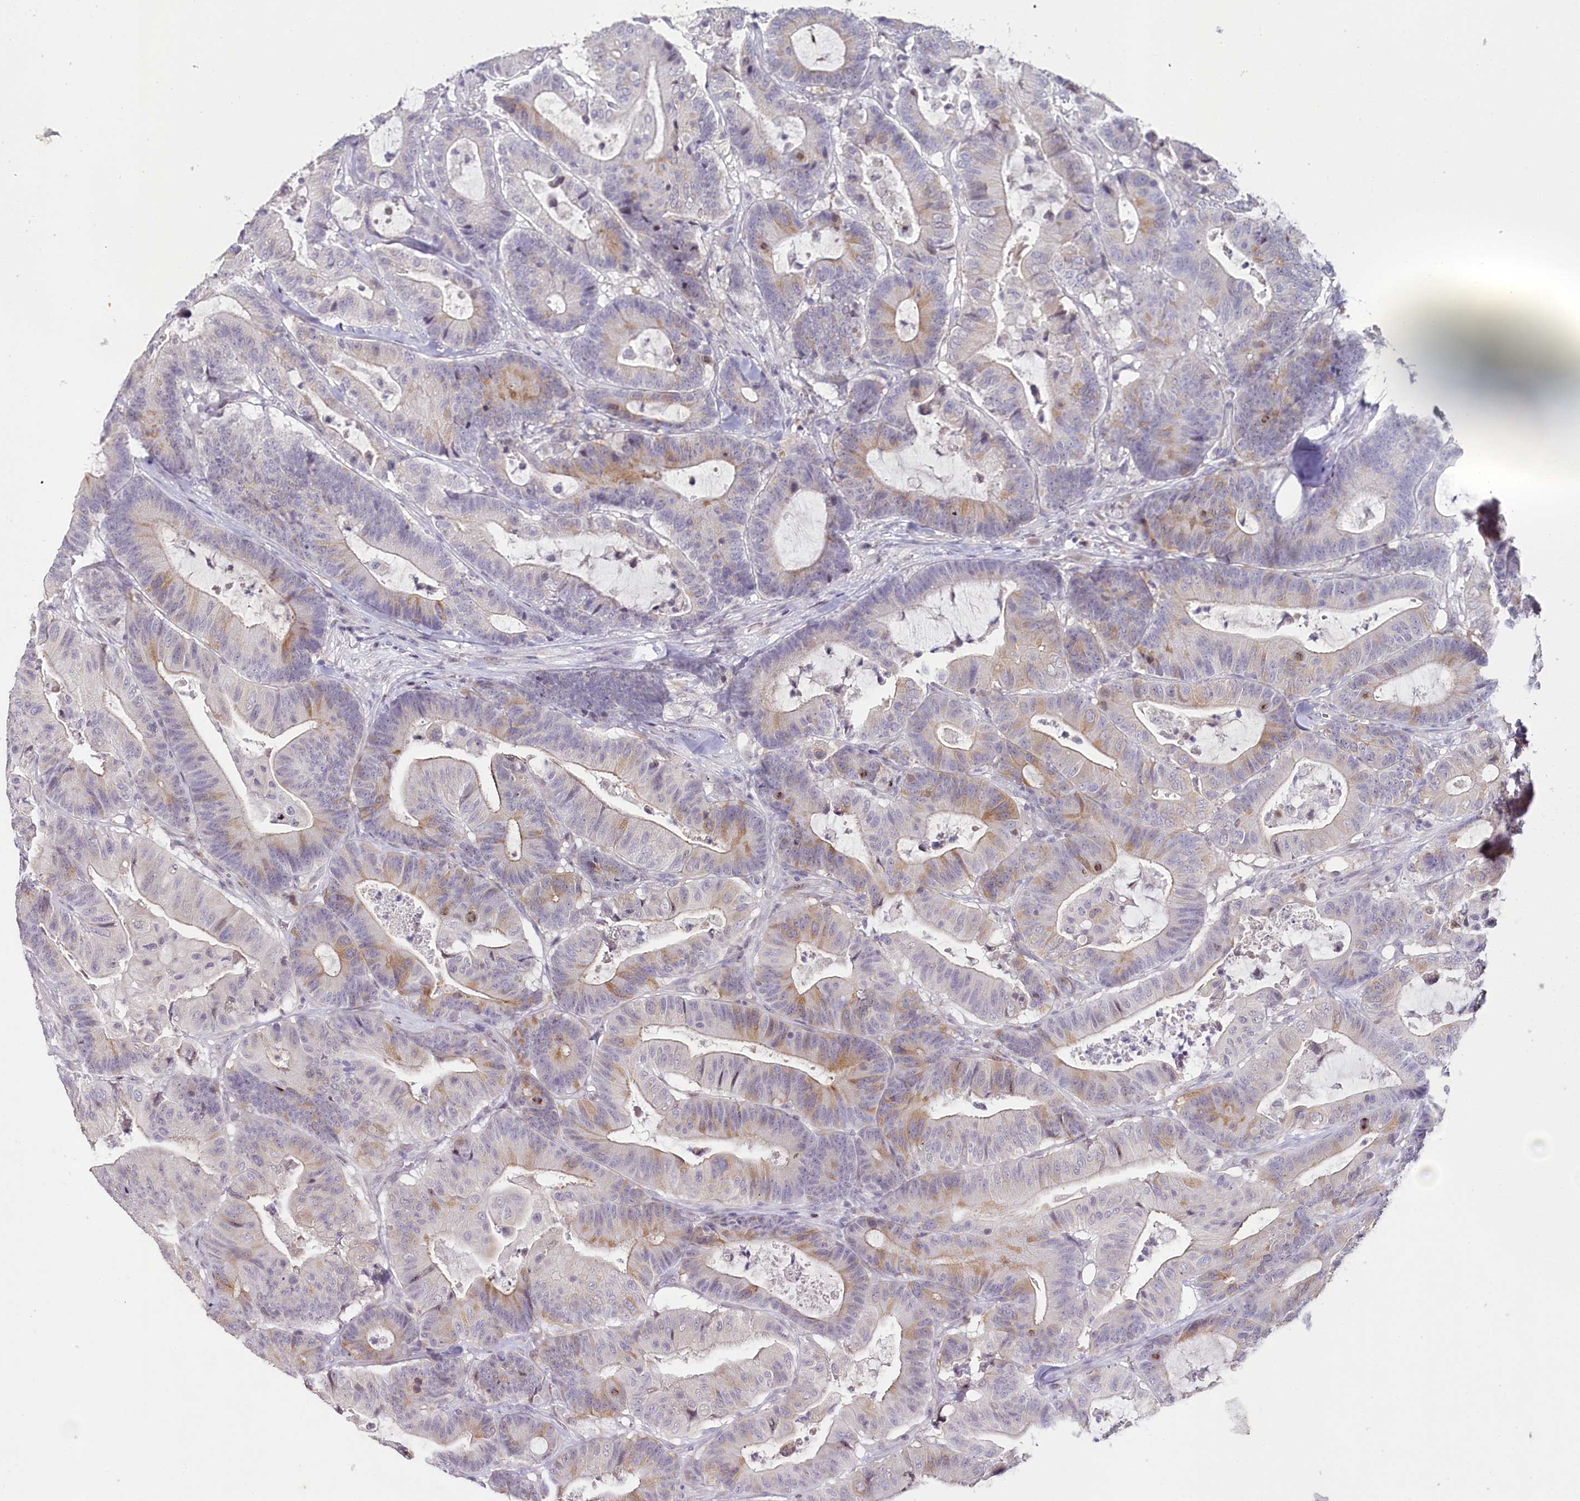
{"staining": {"intensity": "moderate", "quantity": "<25%", "location": "cytoplasmic/membranous"}, "tissue": "colorectal cancer", "cell_type": "Tumor cells", "image_type": "cancer", "snomed": [{"axis": "morphology", "description": "Adenocarcinoma, NOS"}, {"axis": "topography", "description": "Colon"}], "caption": "Human adenocarcinoma (colorectal) stained for a protein (brown) shows moderate cytoplasmic/membranous positive staining in about <25% of tumor cells.", "gene": "HPD", "patient": {"sex": "female", "age": 84}}